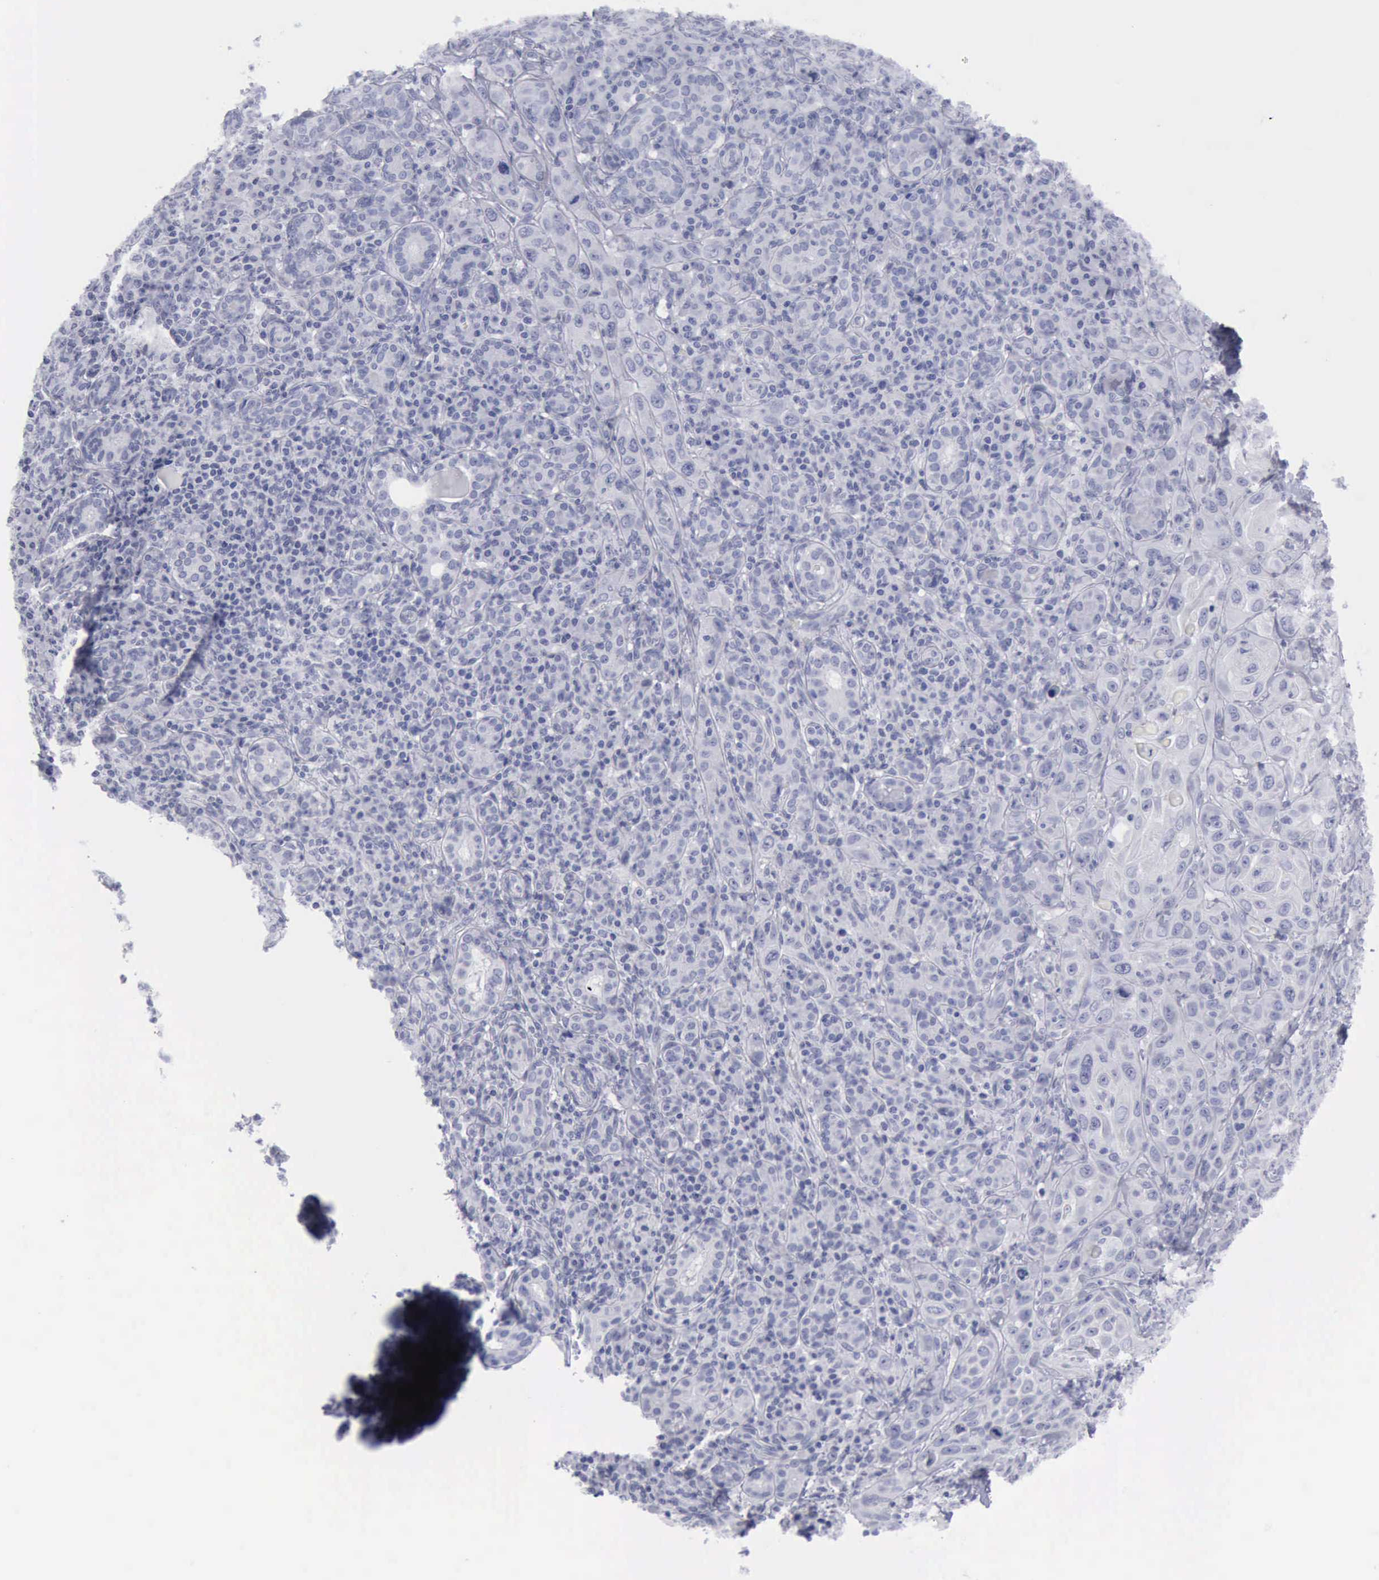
{"staining": {"intensity": "negative", "quantity": "none", "location": "none"}, "tissue": "skin cancer", "cell_type": "Tumor cells", "image_type": "cancer", "snomed": [{"axis": "morphology", "description": "Squamous cell carcinoma, NOS"}, {"axis": "topography", "description": "Skin"}], "caption": "An immunohistochemistry micrograph of skin squamous cell carcinoma is shown. There is no staining in tumor cells of skin squamous cell carcinoma.", "gene": "KRT13", "patient": {"sex": "male", "age": 84}}